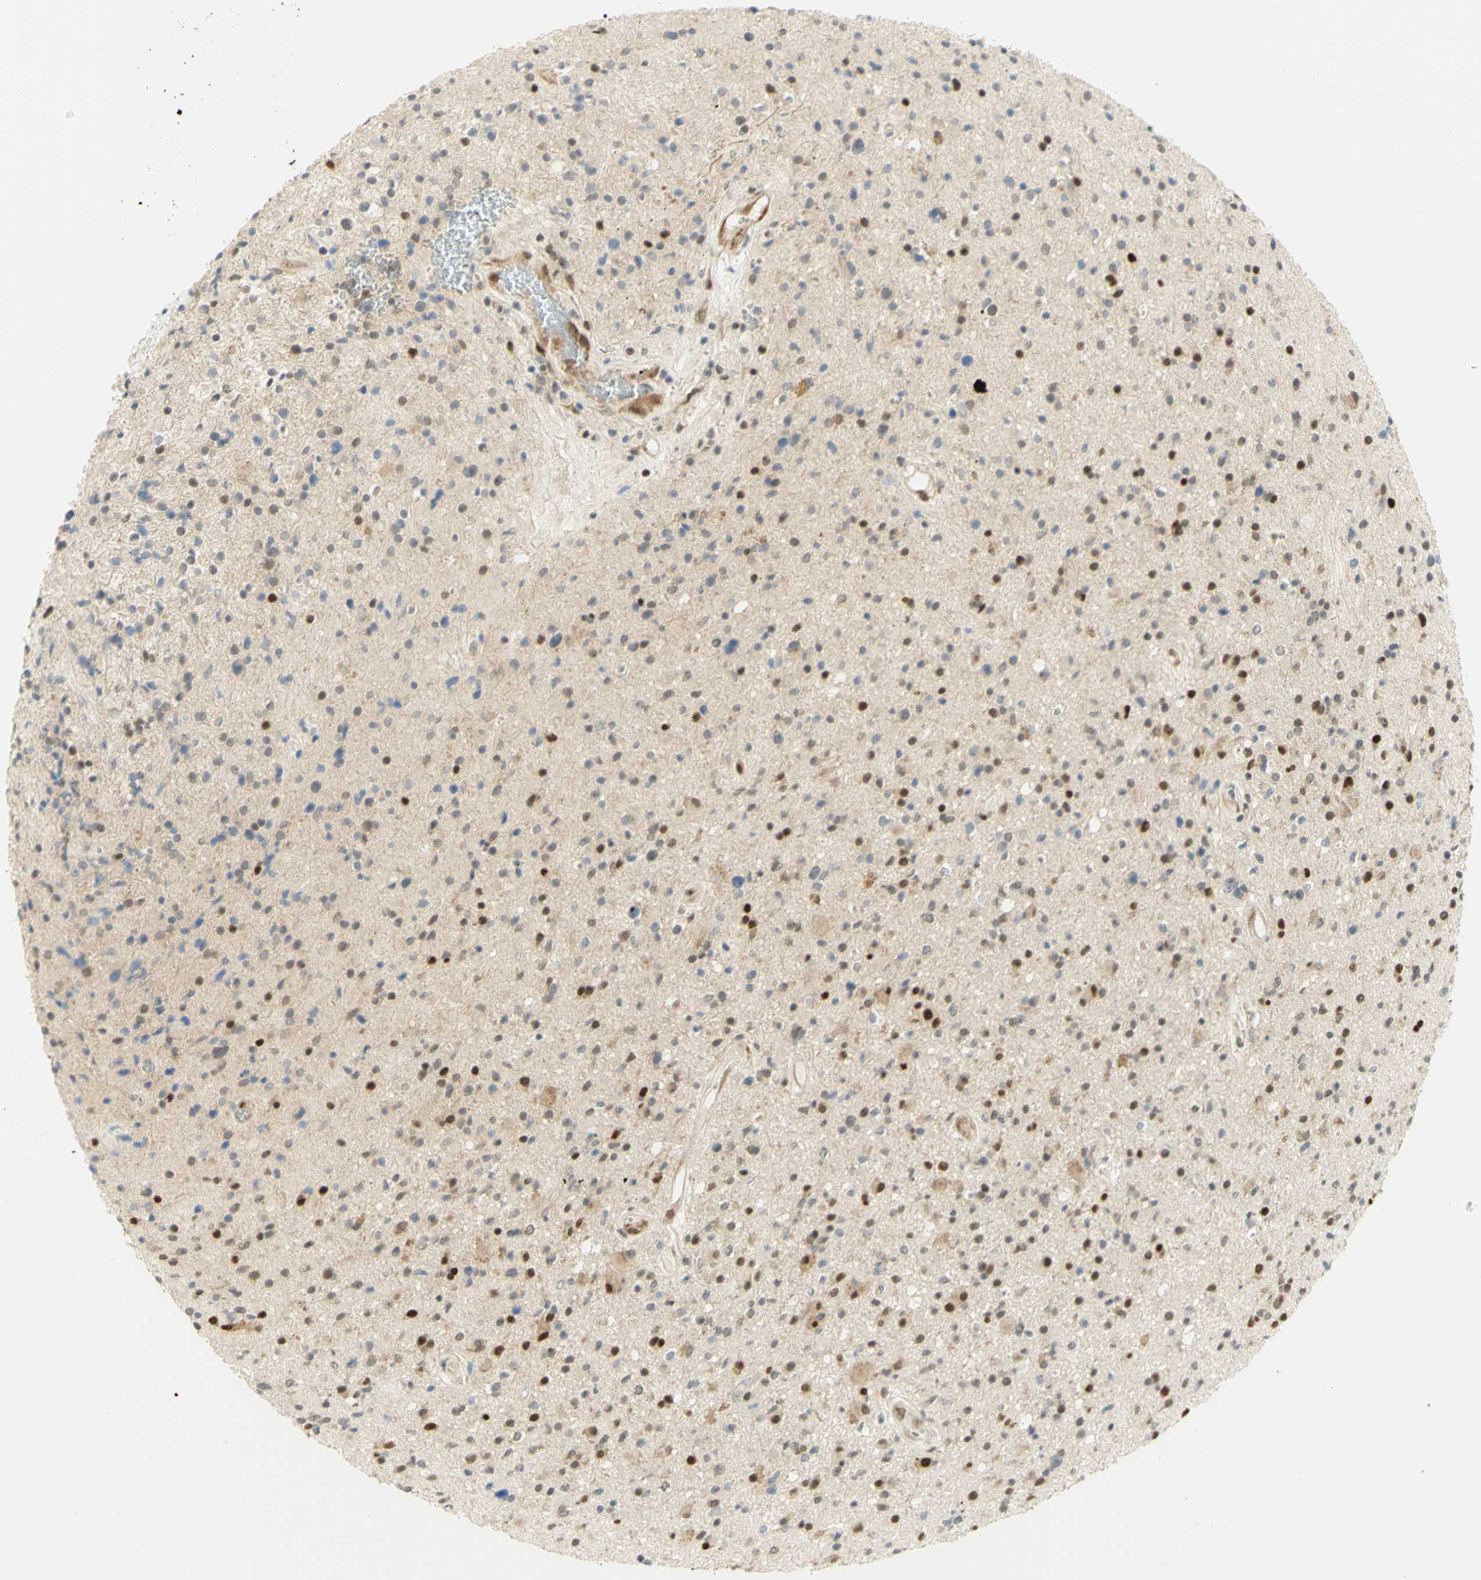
{"staining": {"intensity": "moderate", "quantity": "25%-75%", "location": "nuclear"}, "tissue": "glioma", "cell_type": "Tumor cells", "image_type": "cancer", "snomed": [{"axis": "morphology", "description": "Glioma, malignant, High grade"}, {"axis": "topography", "description": "Brain"}], "caption": "IHC micrograph of human glioma stained for a protein (brown), which reveals medium levels of moderate nuclear staining in about 25%-75% of tumor cells.", "gene": "DDX1", "patient": {"sex": "male", "age": 33}}